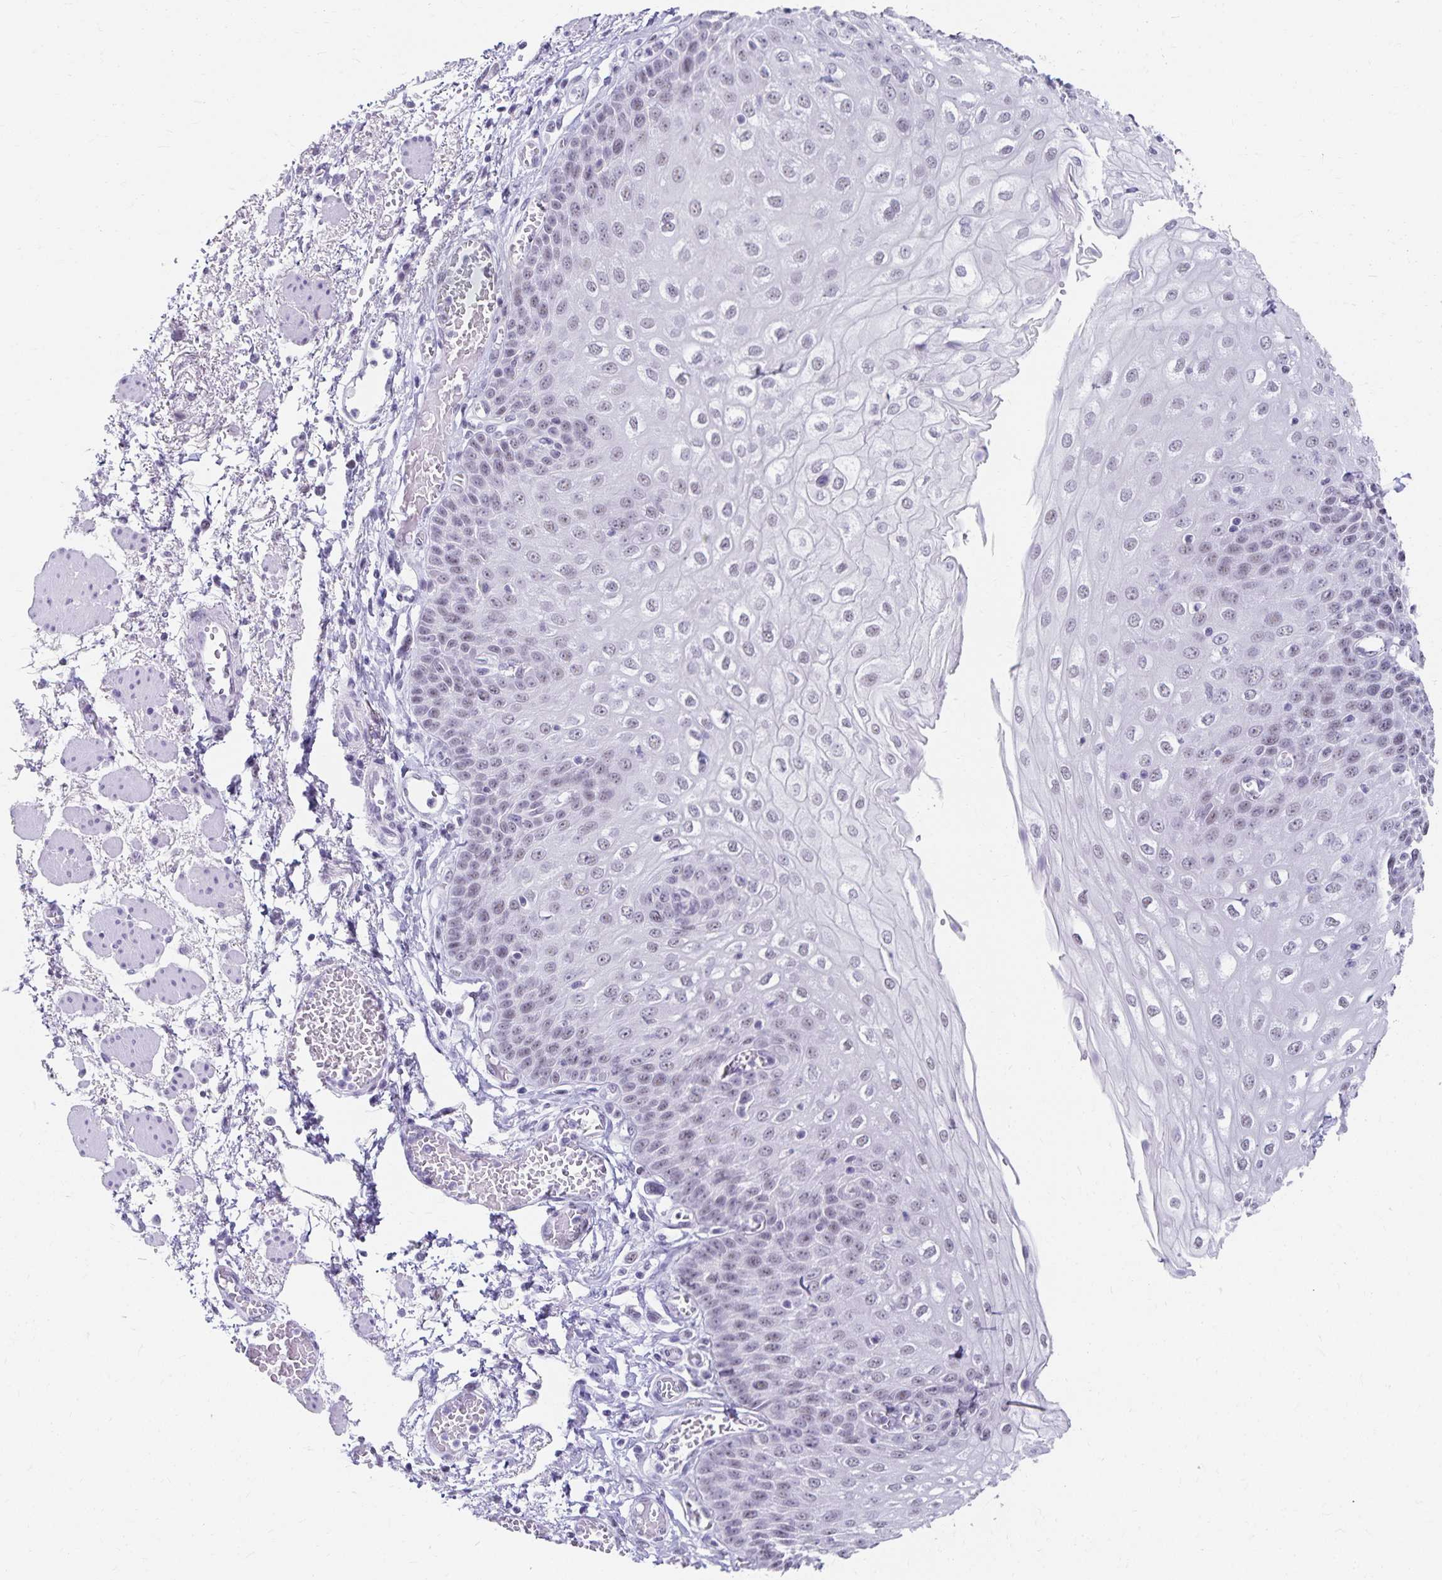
{"staining": {"intensity": "negative", "quantity": "none", "location": "none"}, "tissue": "esophagus", "cell_type": "Squamous epithelial cells", "image_type": "normal", "snomed": [{"axis": "morphology", "description": "Normal tissue, NOS"}, {"axis": "morphology", "description": "Adenocarcinoma, NOS"}, {"axis": "topography", "description": "Esophagus"}], "caption": "Protein analysis of benign esophagus demonstrates no significant staining in squamous epithelial cells. Nuclei are stained in blue.", "gene": "C20orf85", "patient": {"sex": "male", "age": 81}}